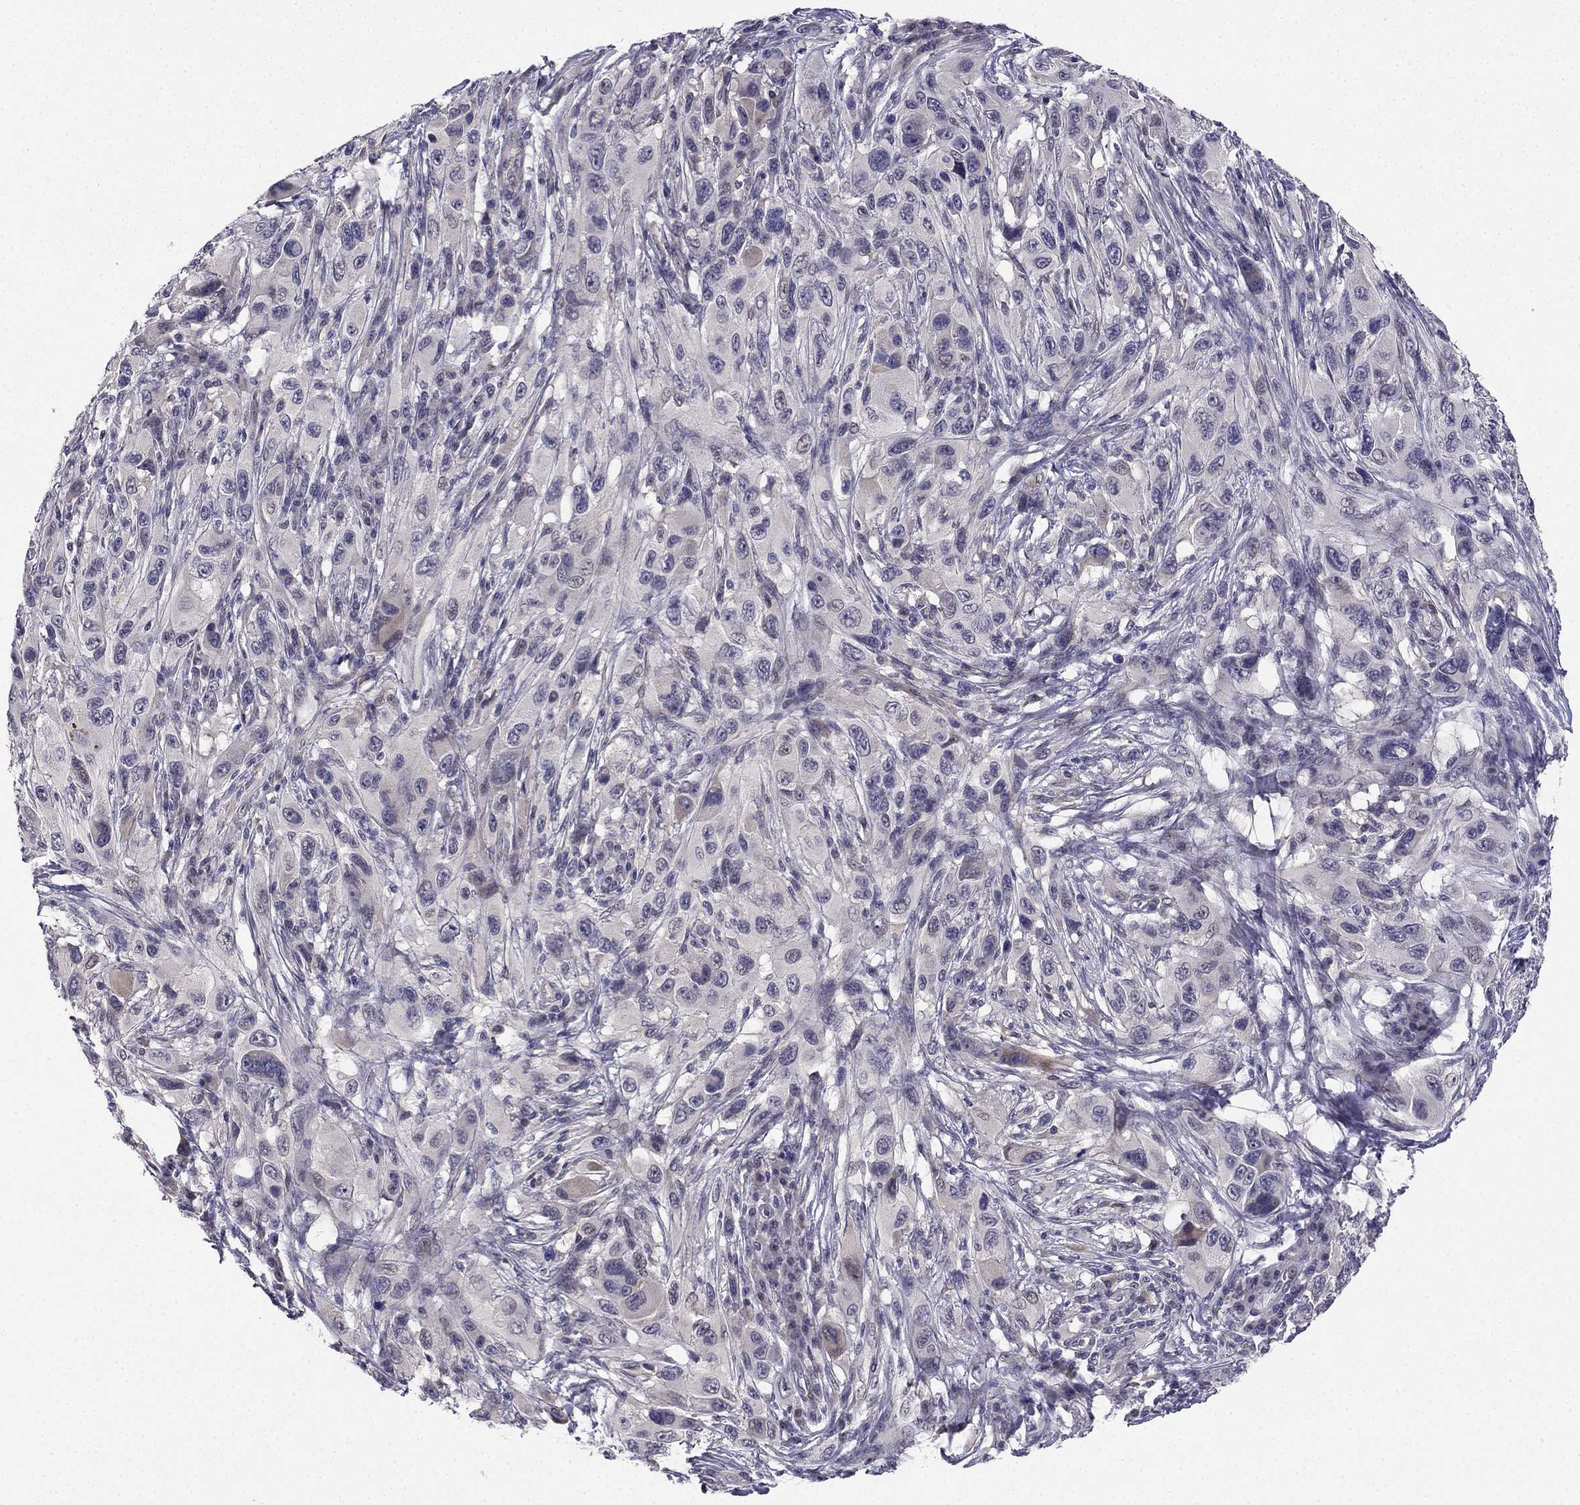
{"staining": {"intensity": "negative", "quantity": "none", "location": "none"}, "tissue": "melanoma", "cell_type": "Tumor cells", "image_type": "cancer", "snomed": [{"axis": "morphology", "description": "Malignant melanoma, NOS"}, {"axis": "topography", "description": "Skin"}], "caption": "This photomicrograph is of malignant melanoma stained with immunohistochemistry (IHC) to label a protein in brown with the nuclei are counter-stained blue. There is no positivity in tumor cells.", "gene": "CHST8", "patient": {"sex": "male", "age": 53}}